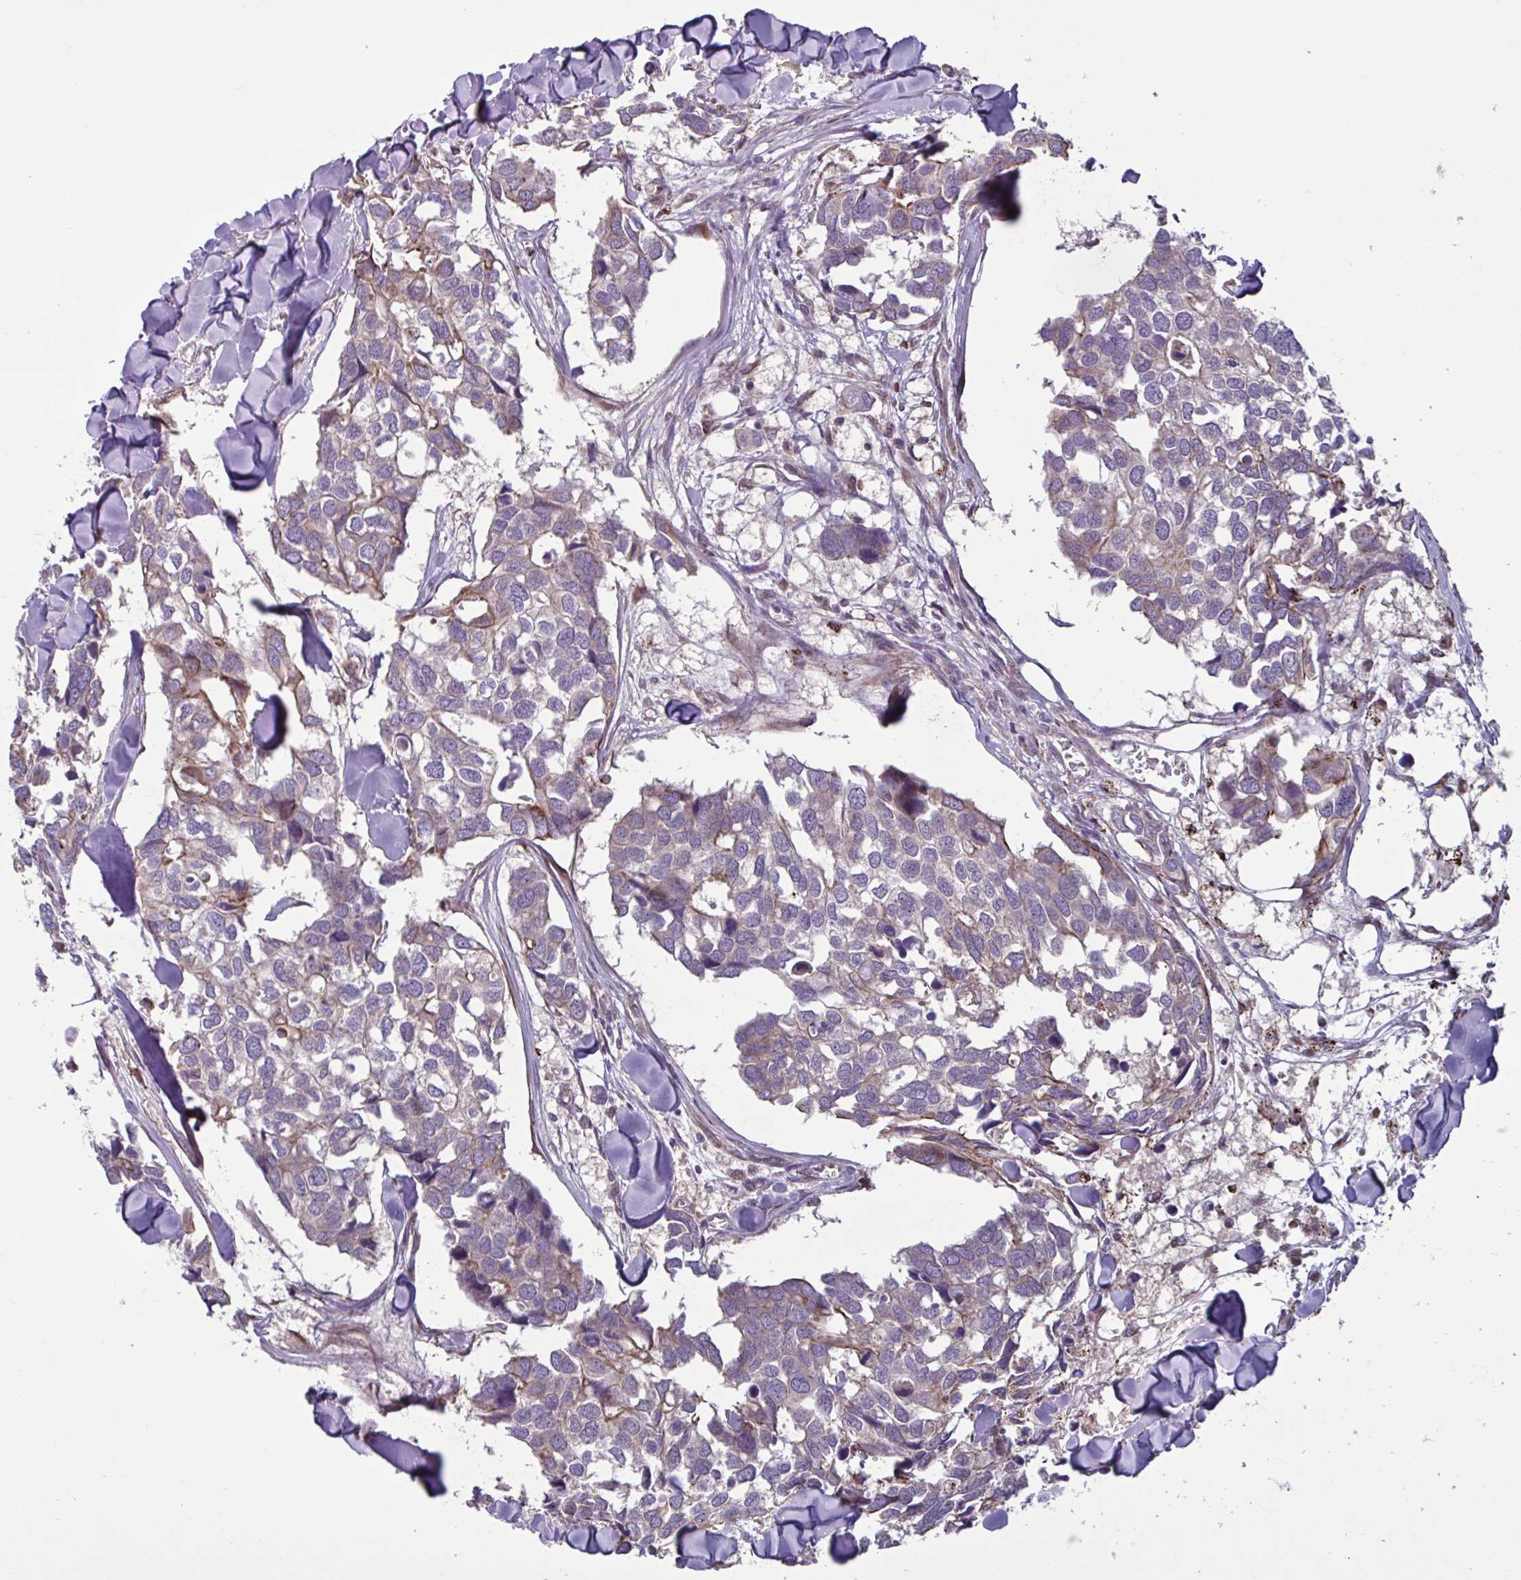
{"staining": {"intensity": "moderate", "quantity": "<25%", "location": "cytoplasmic/membranous"}, "tissue": "breast cancer", "cell_type": "Tumor cells", "image_type": "cancer", "snomed": [{"axis": "morphology", "description": "Duct carcinoma"}, {"axis": "topography", "description": "Breast"}], "caption": "Invasive ductal carcinoma (breast) tissue exhibits moderate cytoplasmic/membranous positivity in about <25% of tumor cells Immunohistochemistry (ihc) stains the protein of interest in brown and the nuclei are stained blue.", "gene": "GLTP", "patient": {"sex": "female", "age": 83}}